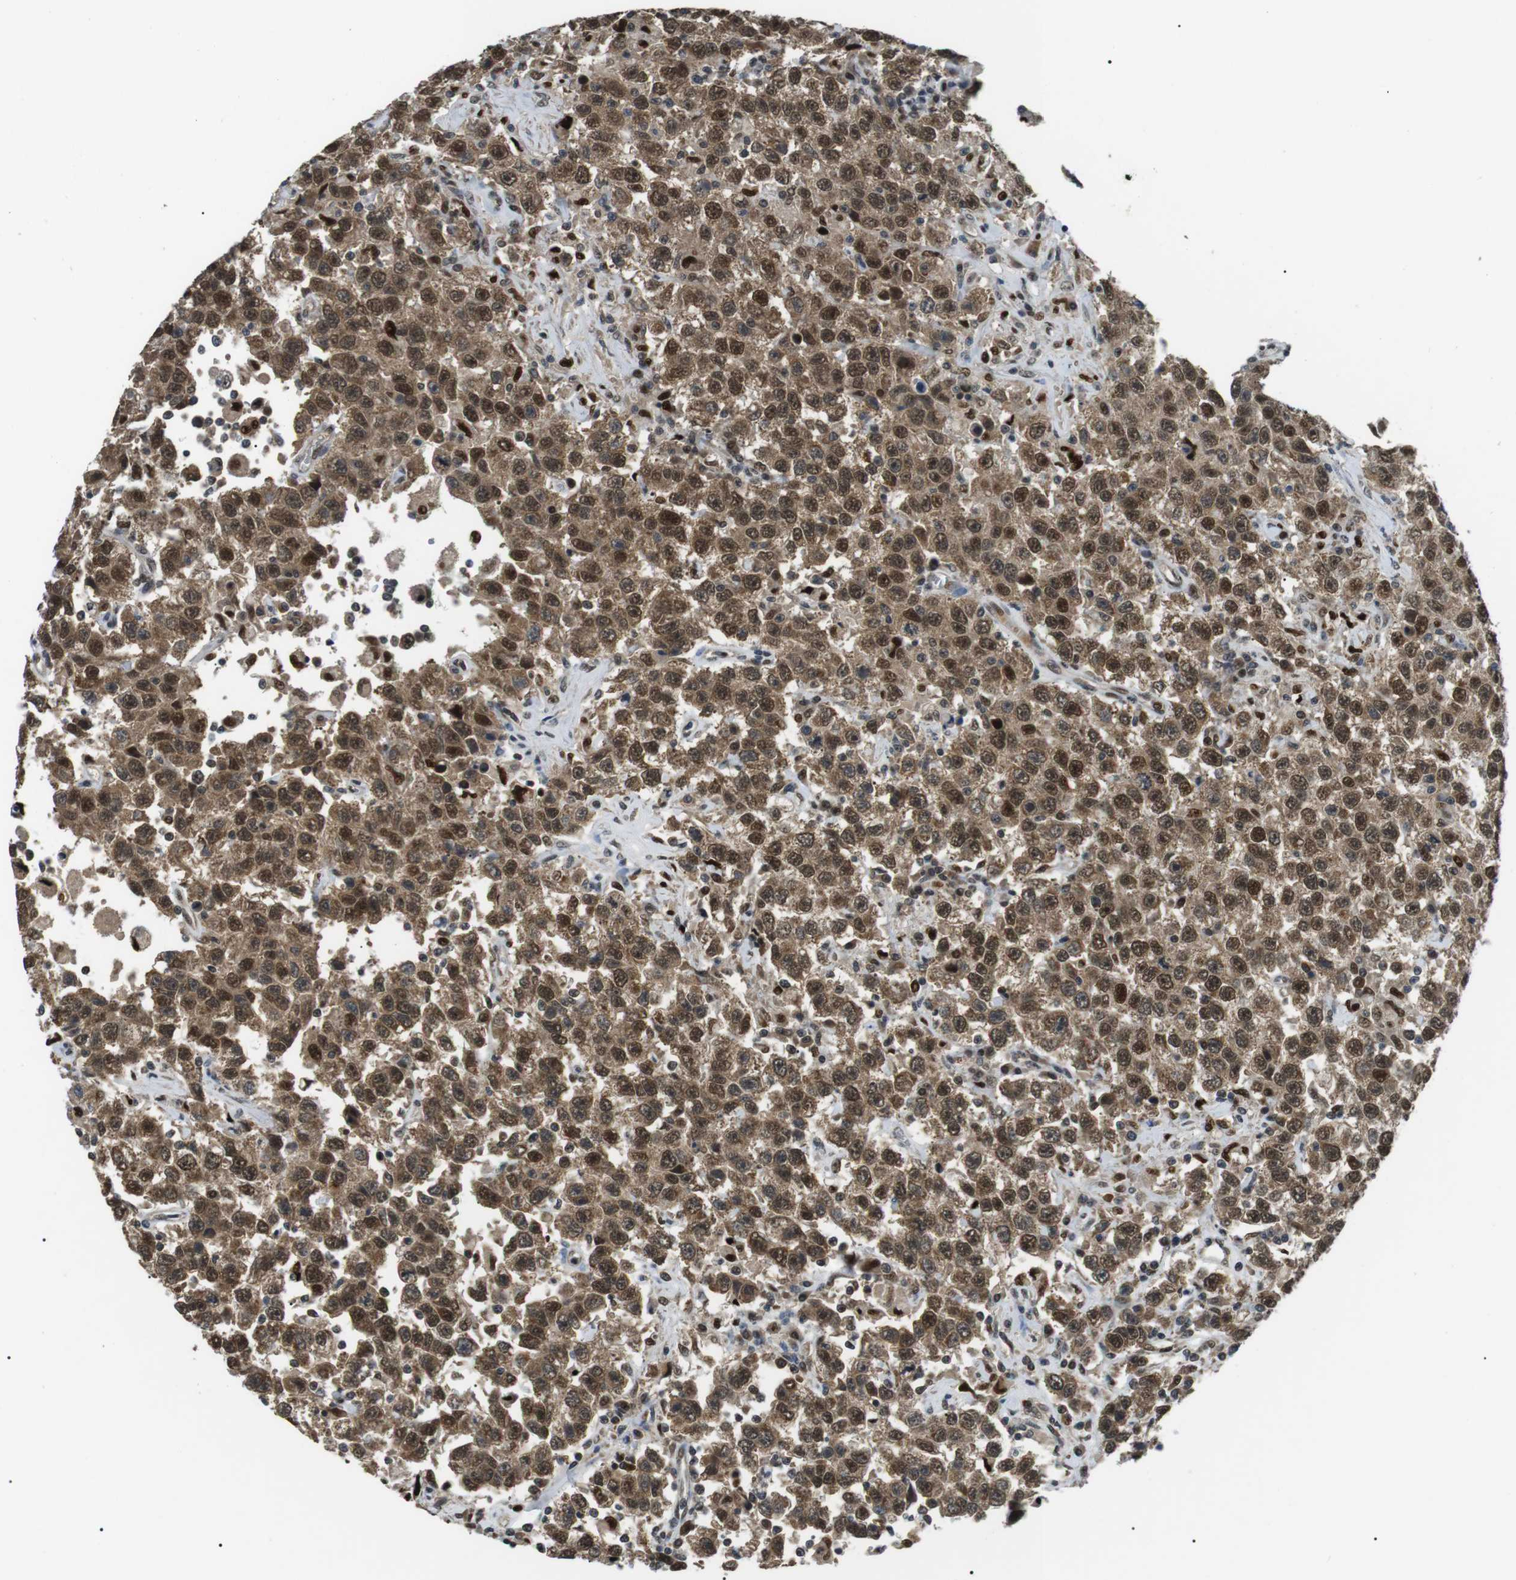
{"staining": {"intensity": "moderate", "quantity": ">75%", "location": "cytoplasmic/membranous,nuclear"}, "tissue": "testis cancer", "cell_type": "Tumor cells", "image_type": "cancer", "snomed": [{"axis": "morphology", "description": "Seminoma, NOS"}, {"axis": "topography", "description": "Testis"}], "caption": "An image of seminoma (testis) stained for a protein displays moderate cytoplasmic/membranous and nuclear brown staining in tumor cells.", "gene": "ORAI3", "patient": {"sex": "male", "age": 41}}